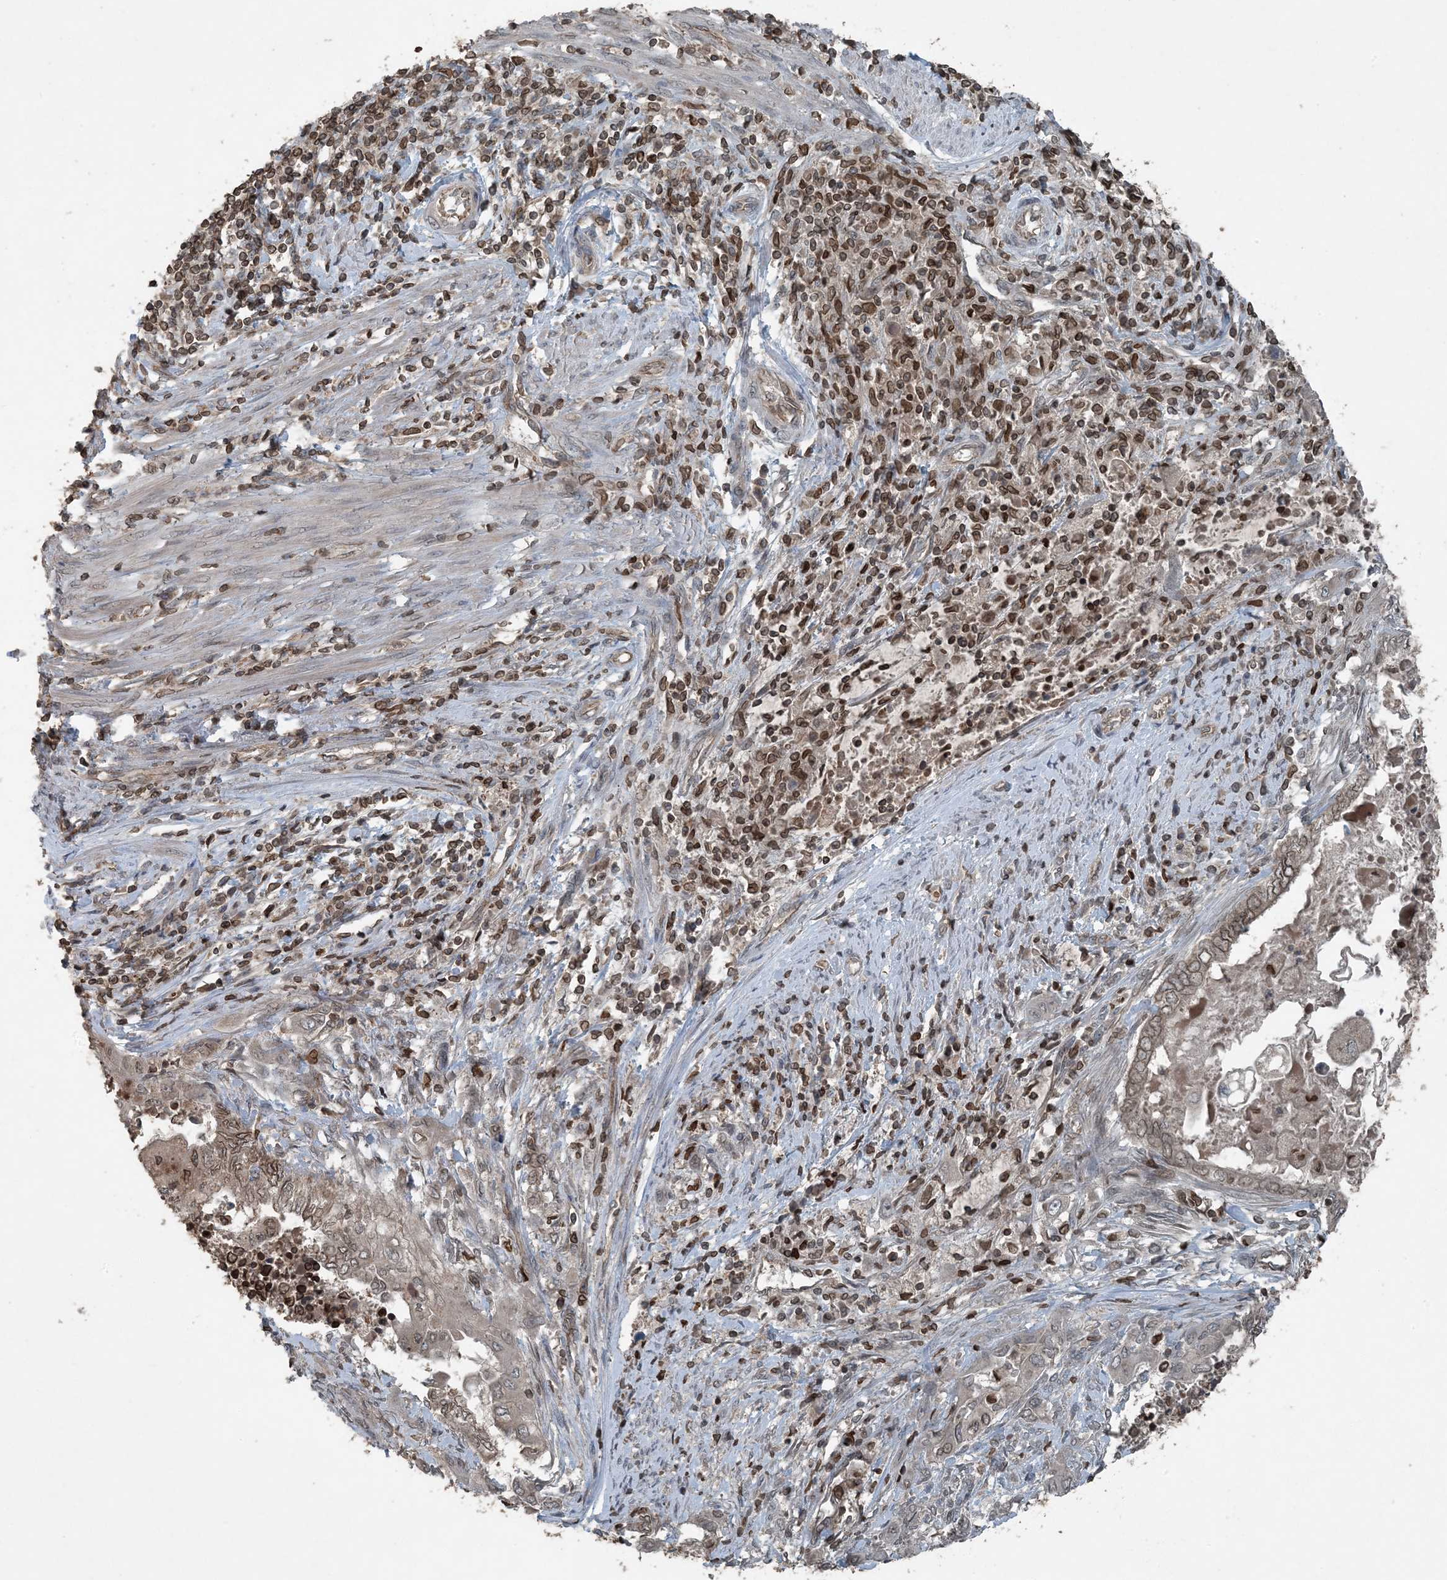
{"staining": {"intensity": "moderate", "quantity": ">75%", "location": "cytoplasmic/membranous,nuclear"}, "tissue": "endometrial cancer", "cell_type": "Tumor cells", "image_type": "cancer", "snomed": [{"axis": "morphology", "description": "Adenocarcinoma, NOS"}, {"axis": "topography", "description": "Uterus"}, {"axis": "topography", "description": "Endometrium"}], "caption": "Adenocarcinoma (endometrial) stained with DAB (3,3'-diaminobenzidine) immunohistochemistry (IHC) reveals medium levels of moderate cytoplasmic/membranous and nuclear expression in approximately >75% of tumor cells.", "gene": "ZFAND2B", "patient": {"sex": "female", "age": 70}}